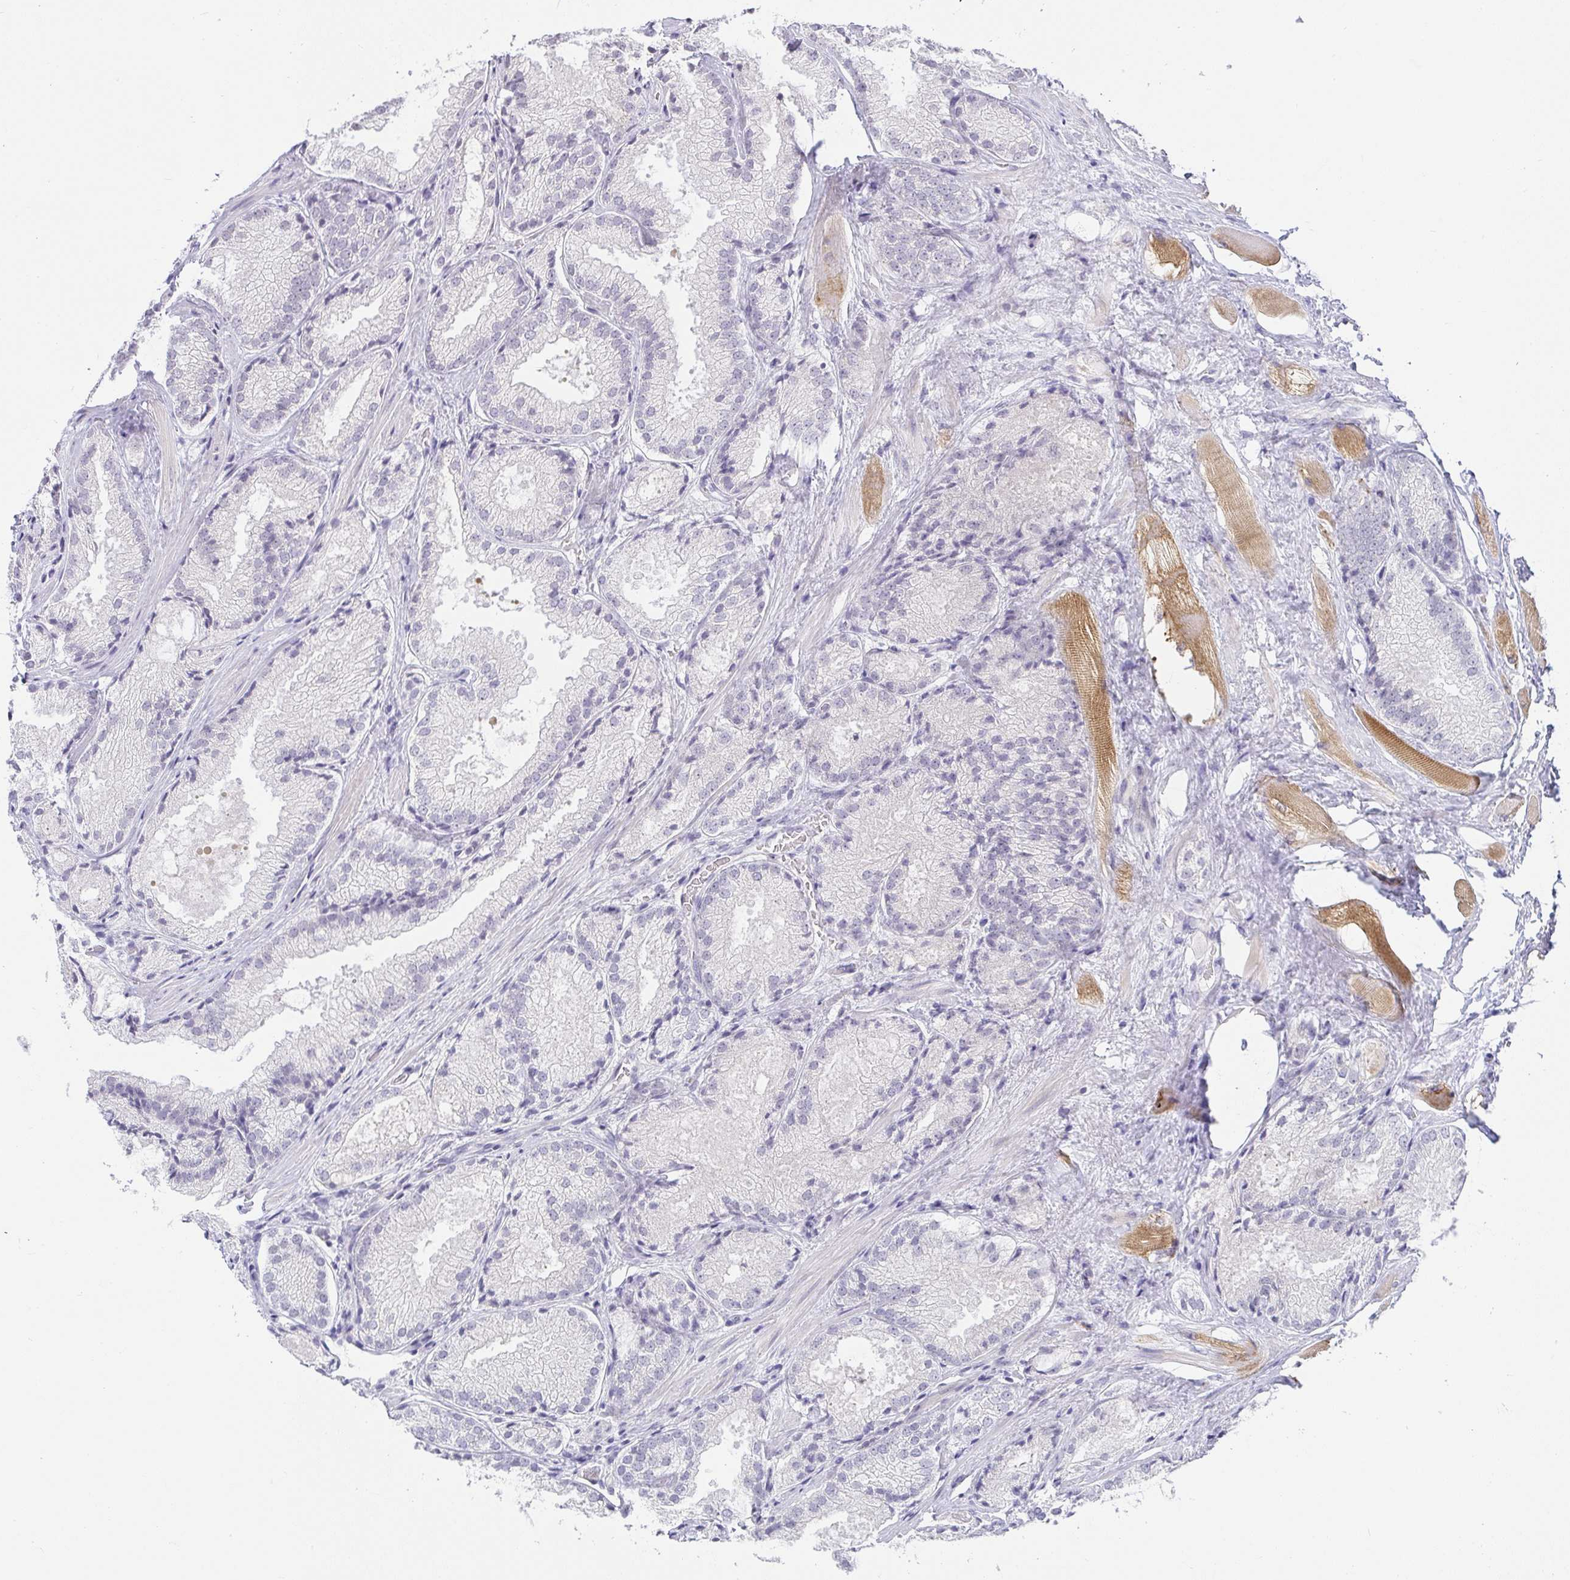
{"staining": {"intensity": "negative", "quantity": "none", "location": "none"}, "tissue": "prostate cancer", "cell_type": "Tumor cells", "image_type": "cancer", "snomed": [{"axis": "morphology", "description": "Adenocarcinoma, High grade"}, {"axis": "topography", "description": "Prostate"}], "caption": "A high-resolution photomicrograph shows immunohistochemistry (IHC) staining of high-grade adenocarcinoma (prostate), which demonstrates no significant positivity in tumor cells.", "gene": "CACNA1S", "patient": {"sex": "male", "age": 68}}